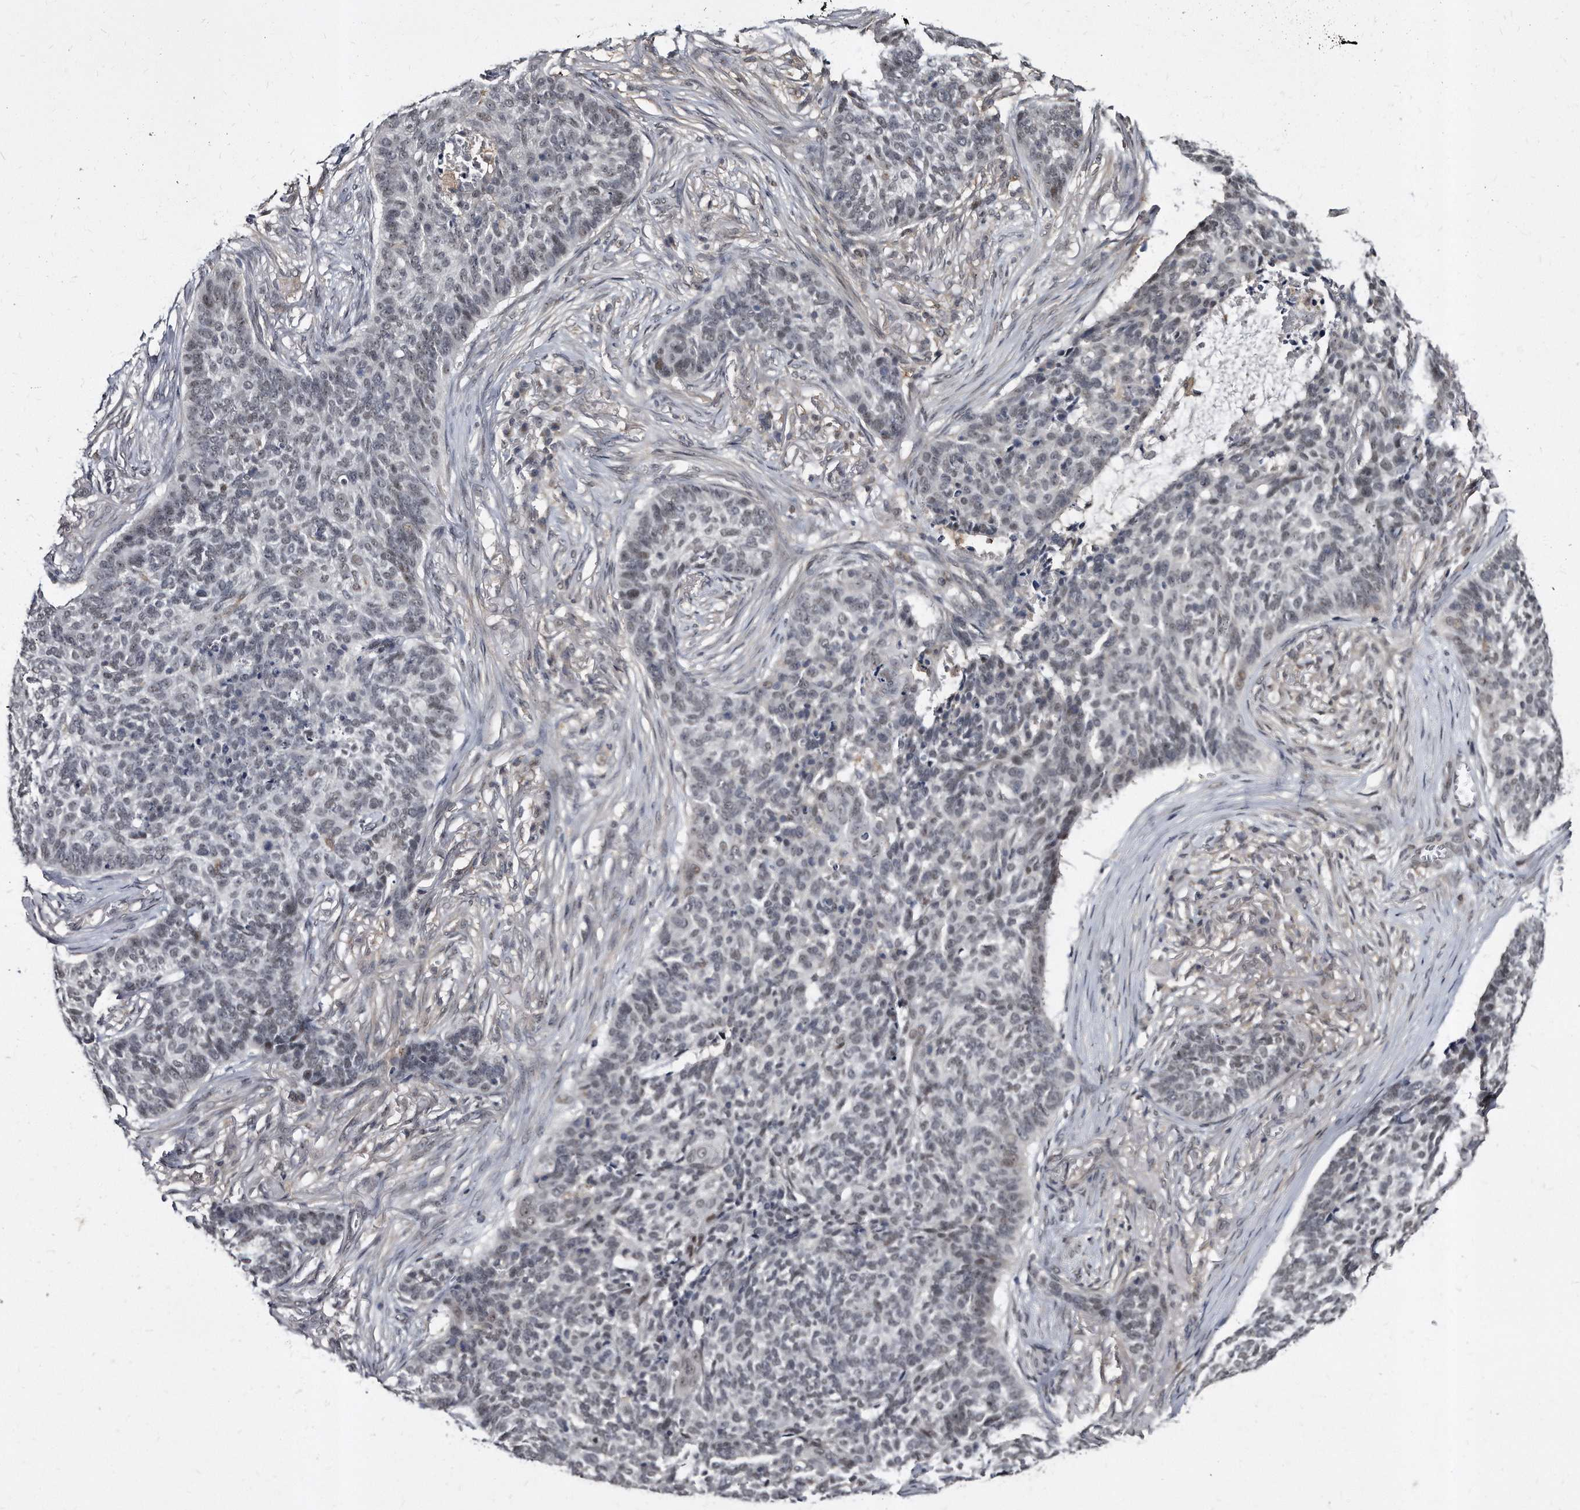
{"staining": {"intensity": "negative", "quantity": "none", "location": "none"}, "tissue": "skin cancer", "cell_type": "Tumor cells", "image_type": "cancer", "snomed": [{"axis": "morphology", "description": "Basal cell carcinoma"}, {"axis": "topography", "description": "Skin"}], "caption": "The histopathology image exhibits no staining of tumor cells in skin cancer (basal cell carcinoma). (DAB (3,3'-diaminobenzidine) IHC visualized using brightfield microscopy, high magnification).", "gene": "KLHDC3", "patient": {"sex": "male", "age": 85}}